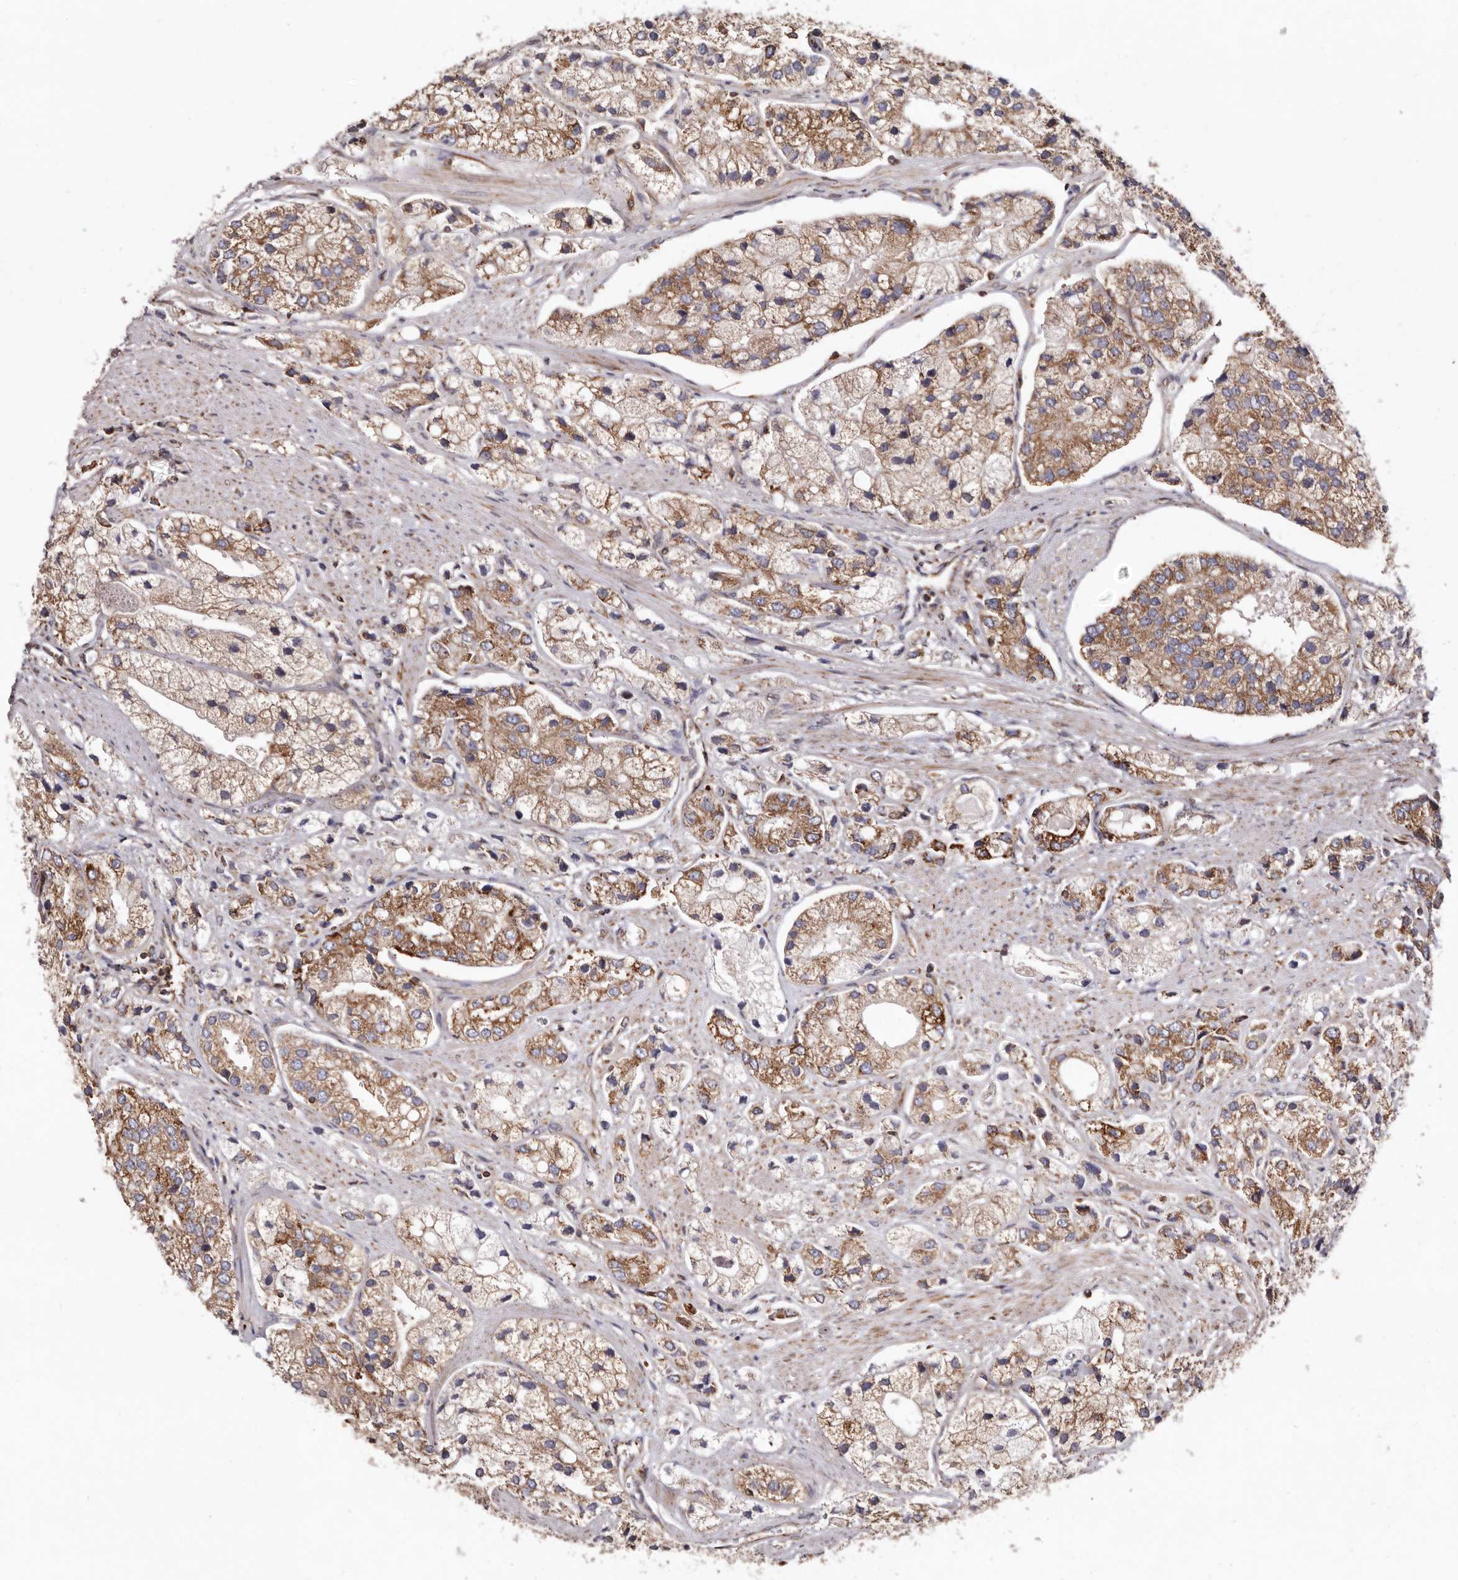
{"staining": {"intensity": "moderate", "quantity": ">75%", "location": "cytoplasmic/membranous"}, "tissue": "prostate cancer", "cell_type": "Tumor cells", "image_type": "cancer", "snomed": [{"axis": "morphology", "description": "Adenocarcinoma, High grade"}, {"axis": "topography", "description": "Prostate"}], "caption": "This is a photomicrograph of immunohistochemistry (IHC) staining of prostate high-grade adenocarcinoma, which shows moderate staining in the cytoplasmic/membranous of tumor cells.", "gene": "COQ8B", "patient": {"sex": "male", "age": 50}}